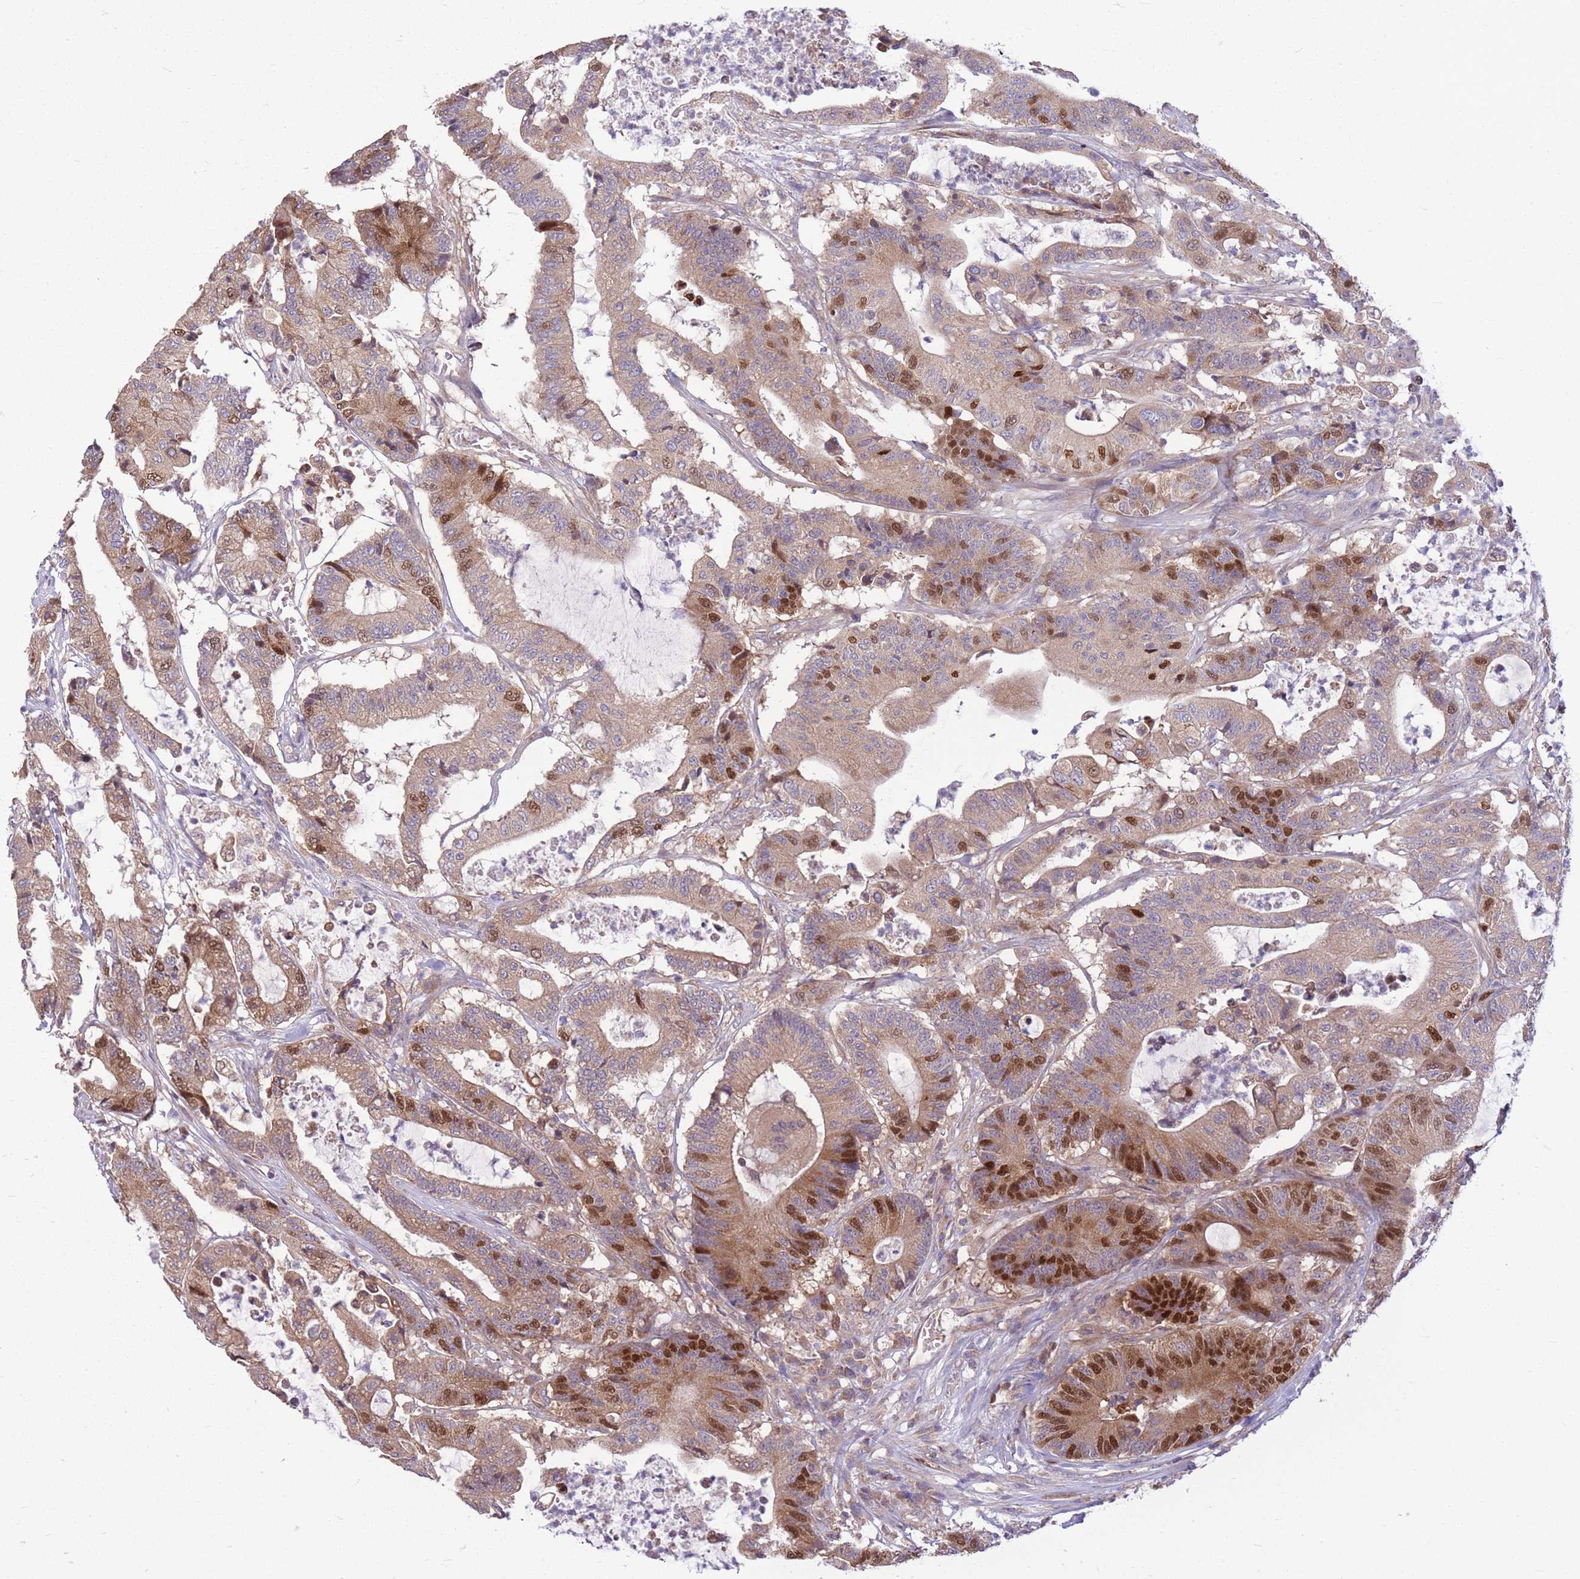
{"staining": {"intensity": "strong", "quantity": "<25%", "location": "cytoplasmic/membranous,nuclear"}, "tissue": "colorectal cancer", "cell_type": "Tumor cells", "image_type": "cancer", "snomed": [{"axis": "morphology", "description": "Adenocarcinoma, NOS"}, {"axis": "topography", "description": "Colon"}], "caption": "Strong cytoplasmic/membranous and nuclear staining for a protein is present in approximately <25% of tumor cells of adenocarcinoma (colorectal) using immunohistochemistry.", "gene": "GMNN", "patient": {"sex": "female", "age": 84}}